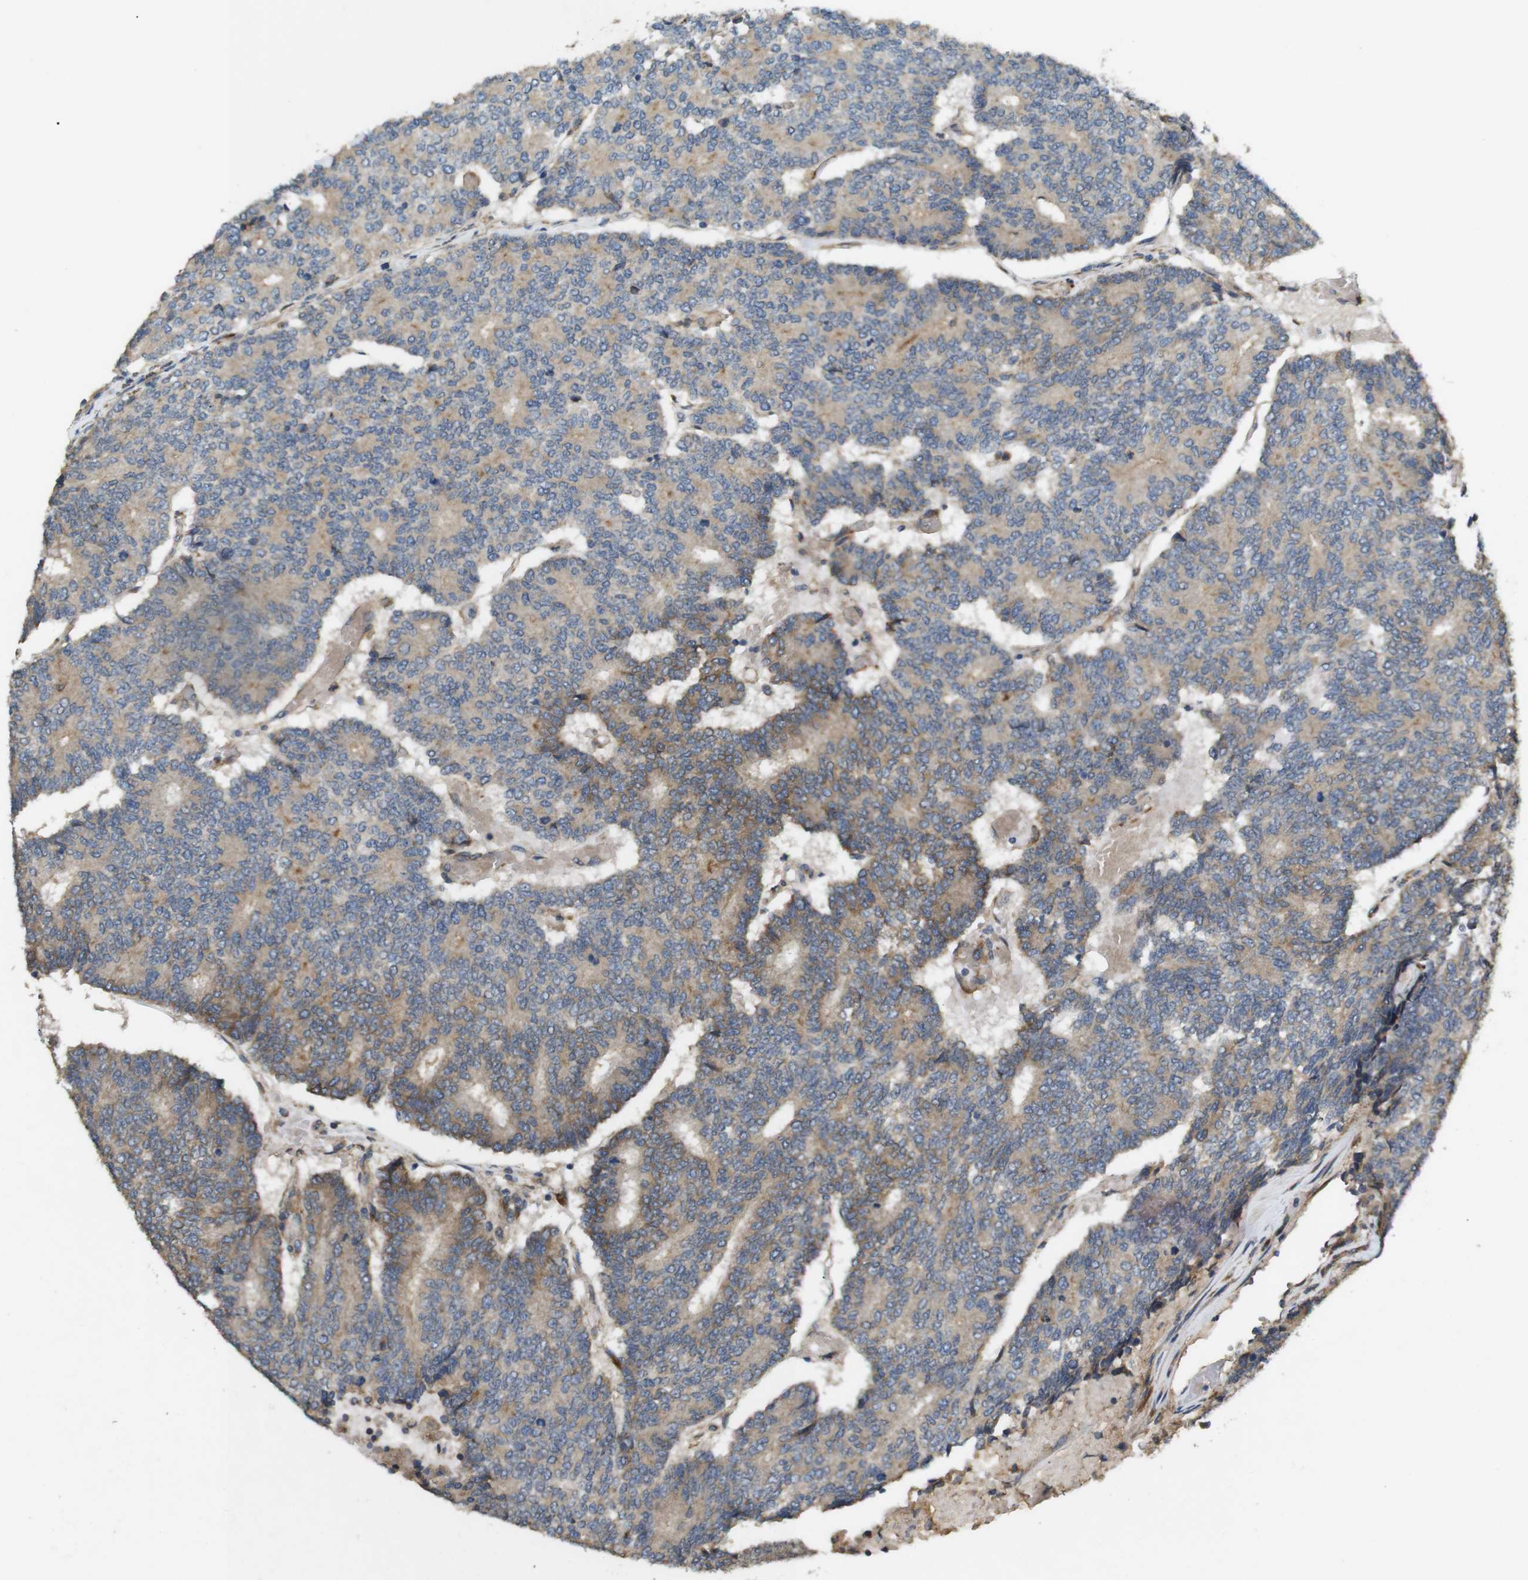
{"staining": {"intensity": "moderate", "quantity": ">75%", "location": "cytoplasmic/membranous"}, "tissue": "prostate cancer", "cell_type": "Tumor cells", "image_type": "cancer", "snomed": [{"axis": "morphology", "description": "Normal tissue, NOS"}, {"axis": "morphology", "description": "Adenocarcinoma, High grade"}, {"axis": "topography", "description": "Prostate"}, {"axis": "topography", "description": "Seminal veicle"}], "caption": "This image reveals immunohistochemistry staining of prostate high-grade adenocarcinoma, with medium moderate cytoplasmic/membranous positivity in approximately >75% of tumor cells.", "gene": "ARHGAP24", "patient": {"sex": "male", "age": 55}}